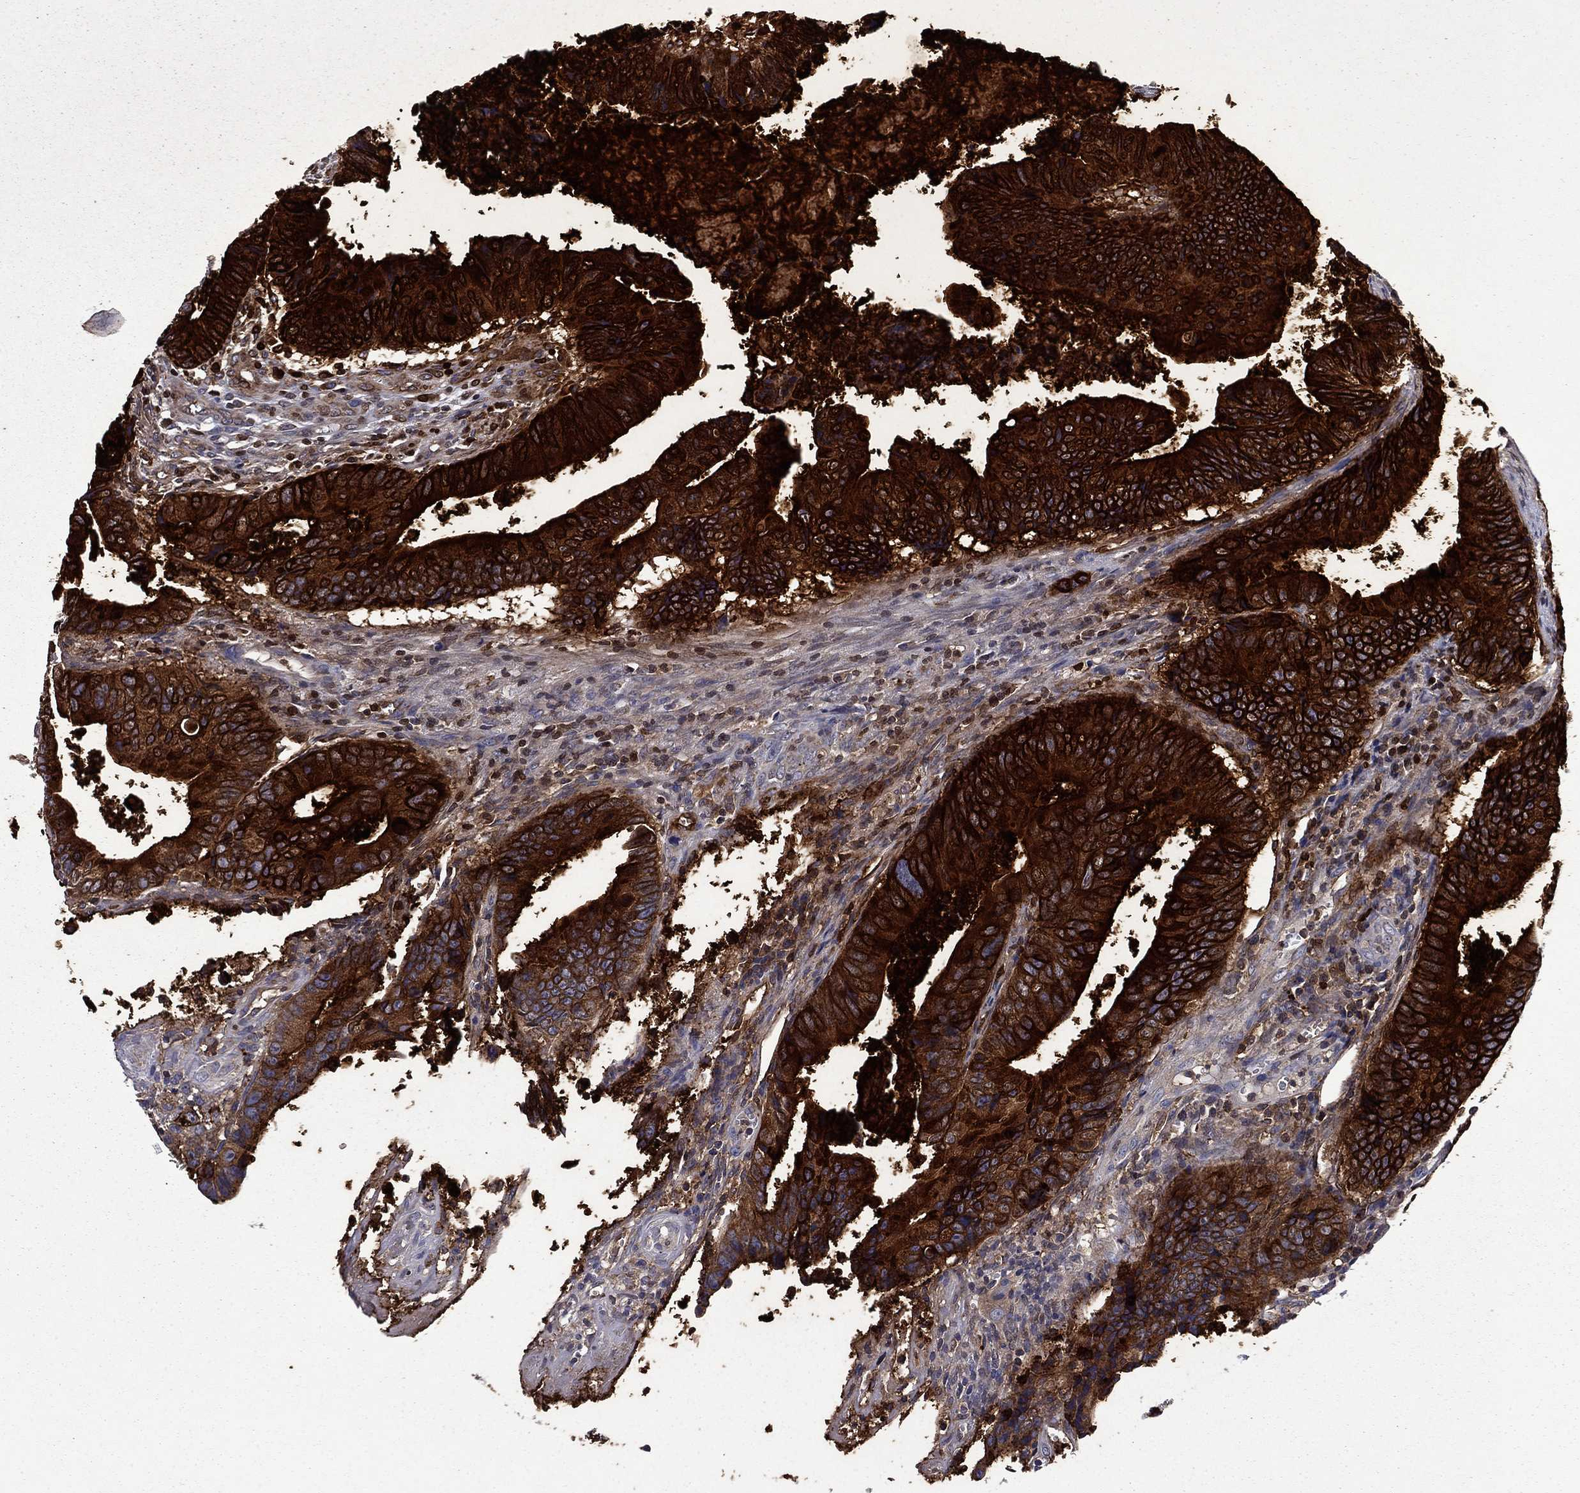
{"staining": {"intensity": "strong", "quantity": ">75%", "location": "cytoplasmic/membranous"}, "tissue": "colorectal cancer", "cell_type": "Tumor cells", "image_type": "cancer", "snomed": [{"axis": "morphology", "description": "Adenocarcinoma, NOS"}, {"axis": "topography", "description": "Colon"}], "caption": "Colorectal adenocarcinoma tissue exhibits strong cytoplasmic/membranous expression in approximately >75% of tumor cells The protein of interest is stained brown, and the nuclei are stained in blue (DAB (3,3'-diaminobenzidine) IHC with brightfield microscopy, high magnification).", "gene": "CEACAM7", "patient": {"sex": "female", "age": 87}}